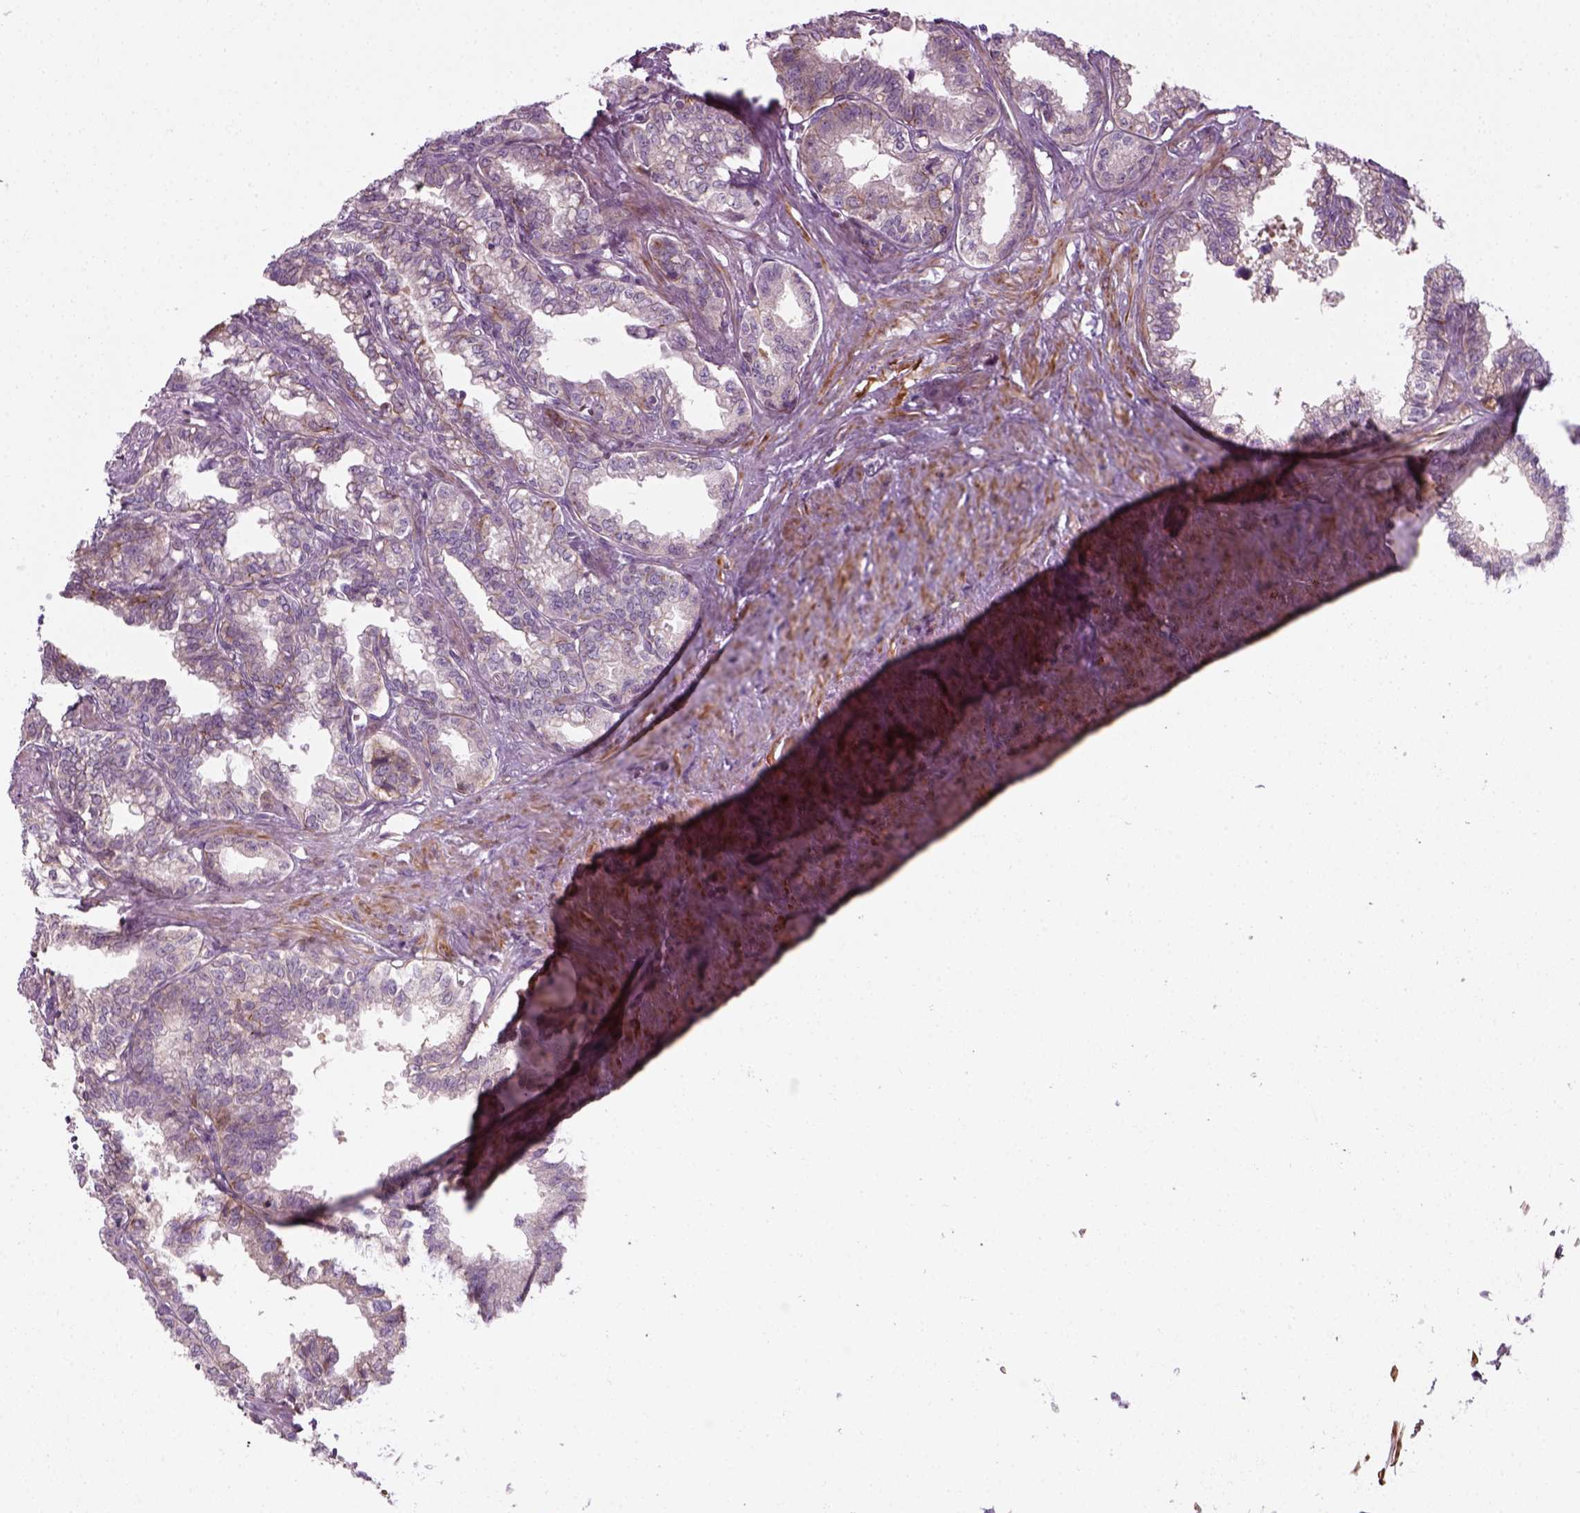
{"staining": {"intensity": "negative", "quantity": "none", "location": "none"}, "tissue": "seminal vesicle", "cell_type": "Glandular cells", "image_type": "normal", "snomed": [{"axis": "morphology", "description": "Normal tissue, NOS"}, {"axis": "morphology", "description": "Urothelial carcinoma, NOS"}, {"axis": "topography", "description": "Urinary bladder"}, {"axis": "topography", "description": "Seminal veicle"}], "caption": "The photomicrograph demonstrates no staining of glandular cells in unremarkable seminal vesicle.", "gene": "DNASE1L1", "patient": {"sex": "male", "age": 76}}